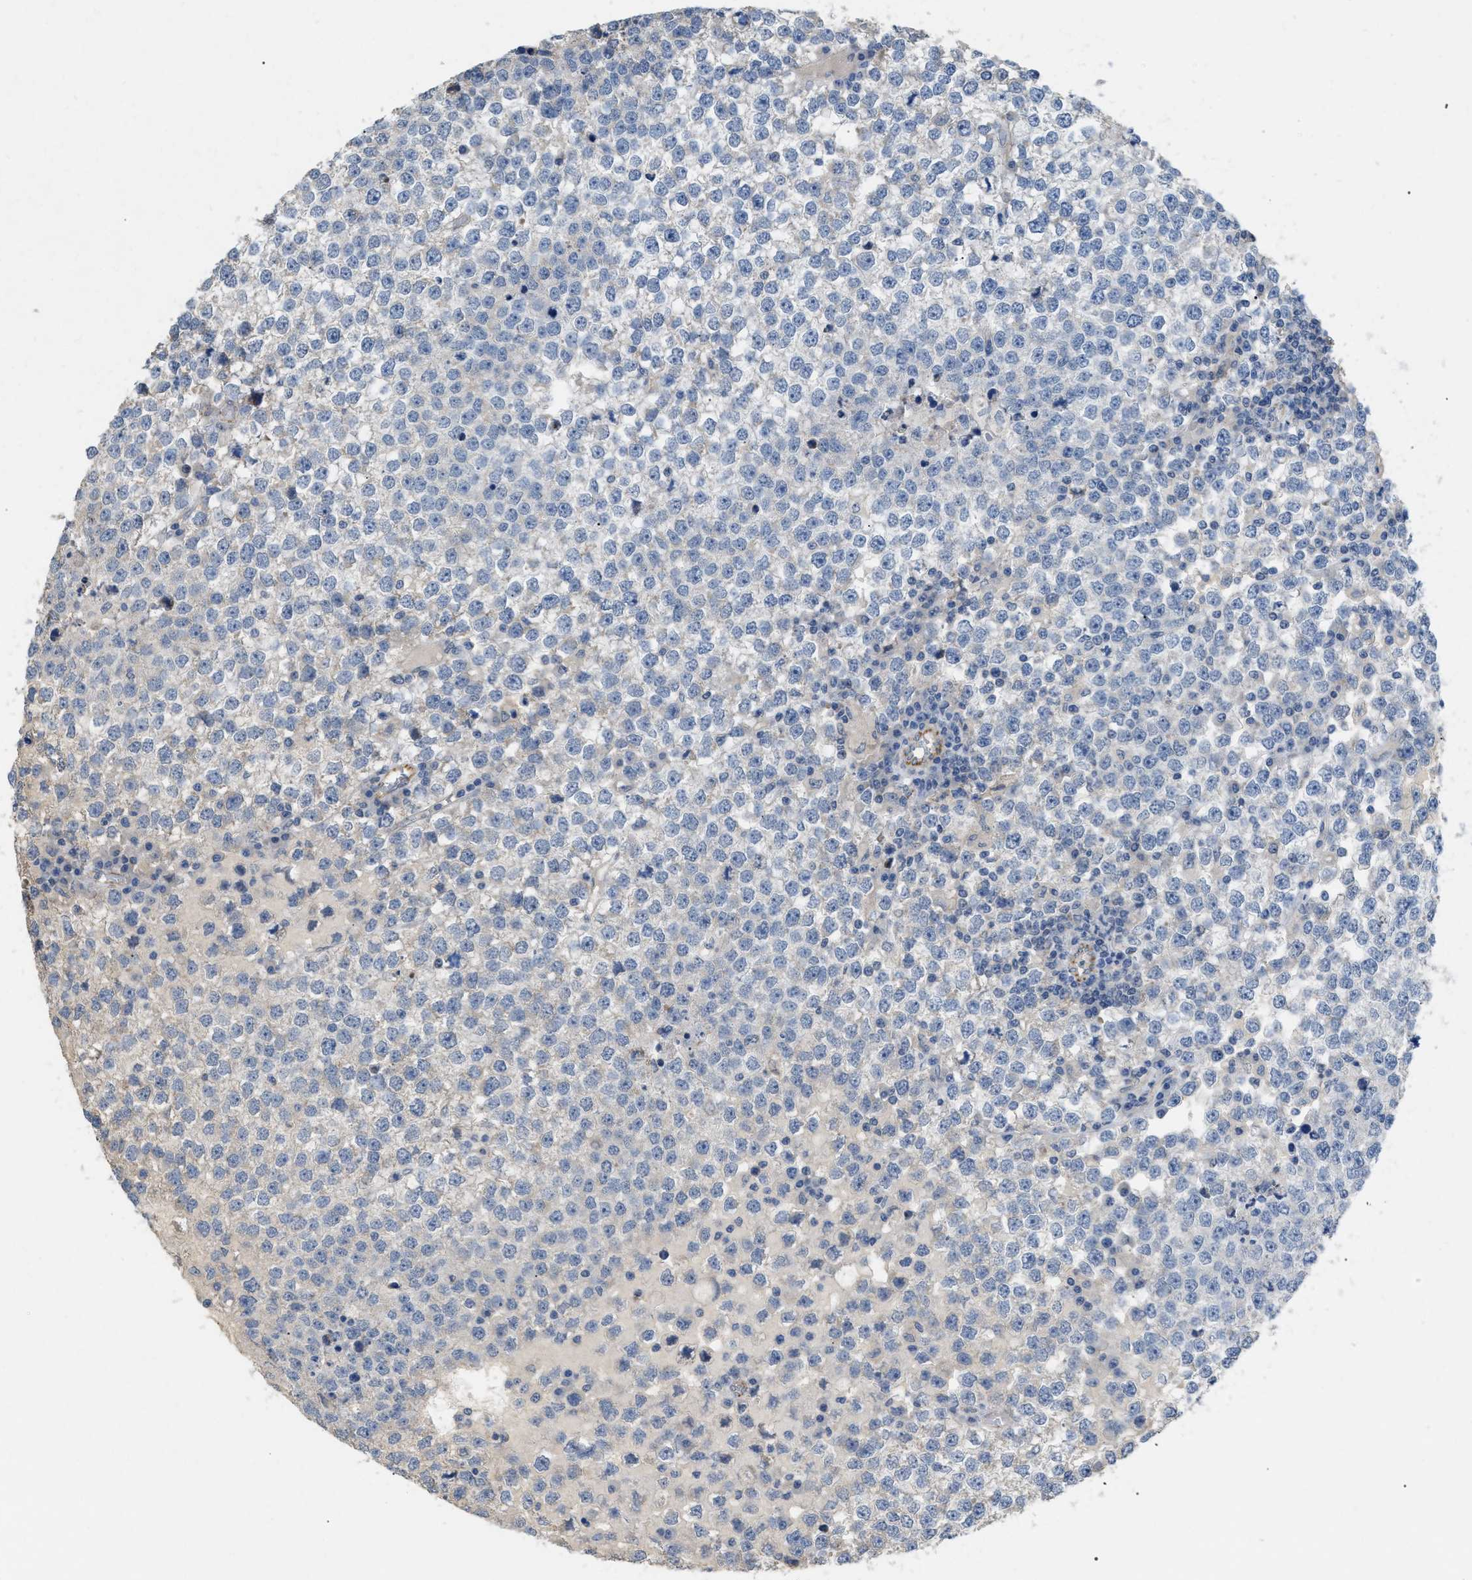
{"staining": {"intensity": "negative", "quantity": "none", "location": "none"}, "tissue": "testis cancer", "cell_type": "Tumor cells", "image_type": "cancer", "snomed": [{"axis": "morphology", "description": "Seminoma, NOS"}, {"axis": "topography", "description": "Testis"}], "caption": "Immunohistochemistry (IHC) of human seminoma (testis) displays no staining in tumor cells.", "gene": "DHX58", "patient": {"sex": "male", "age": 65}}